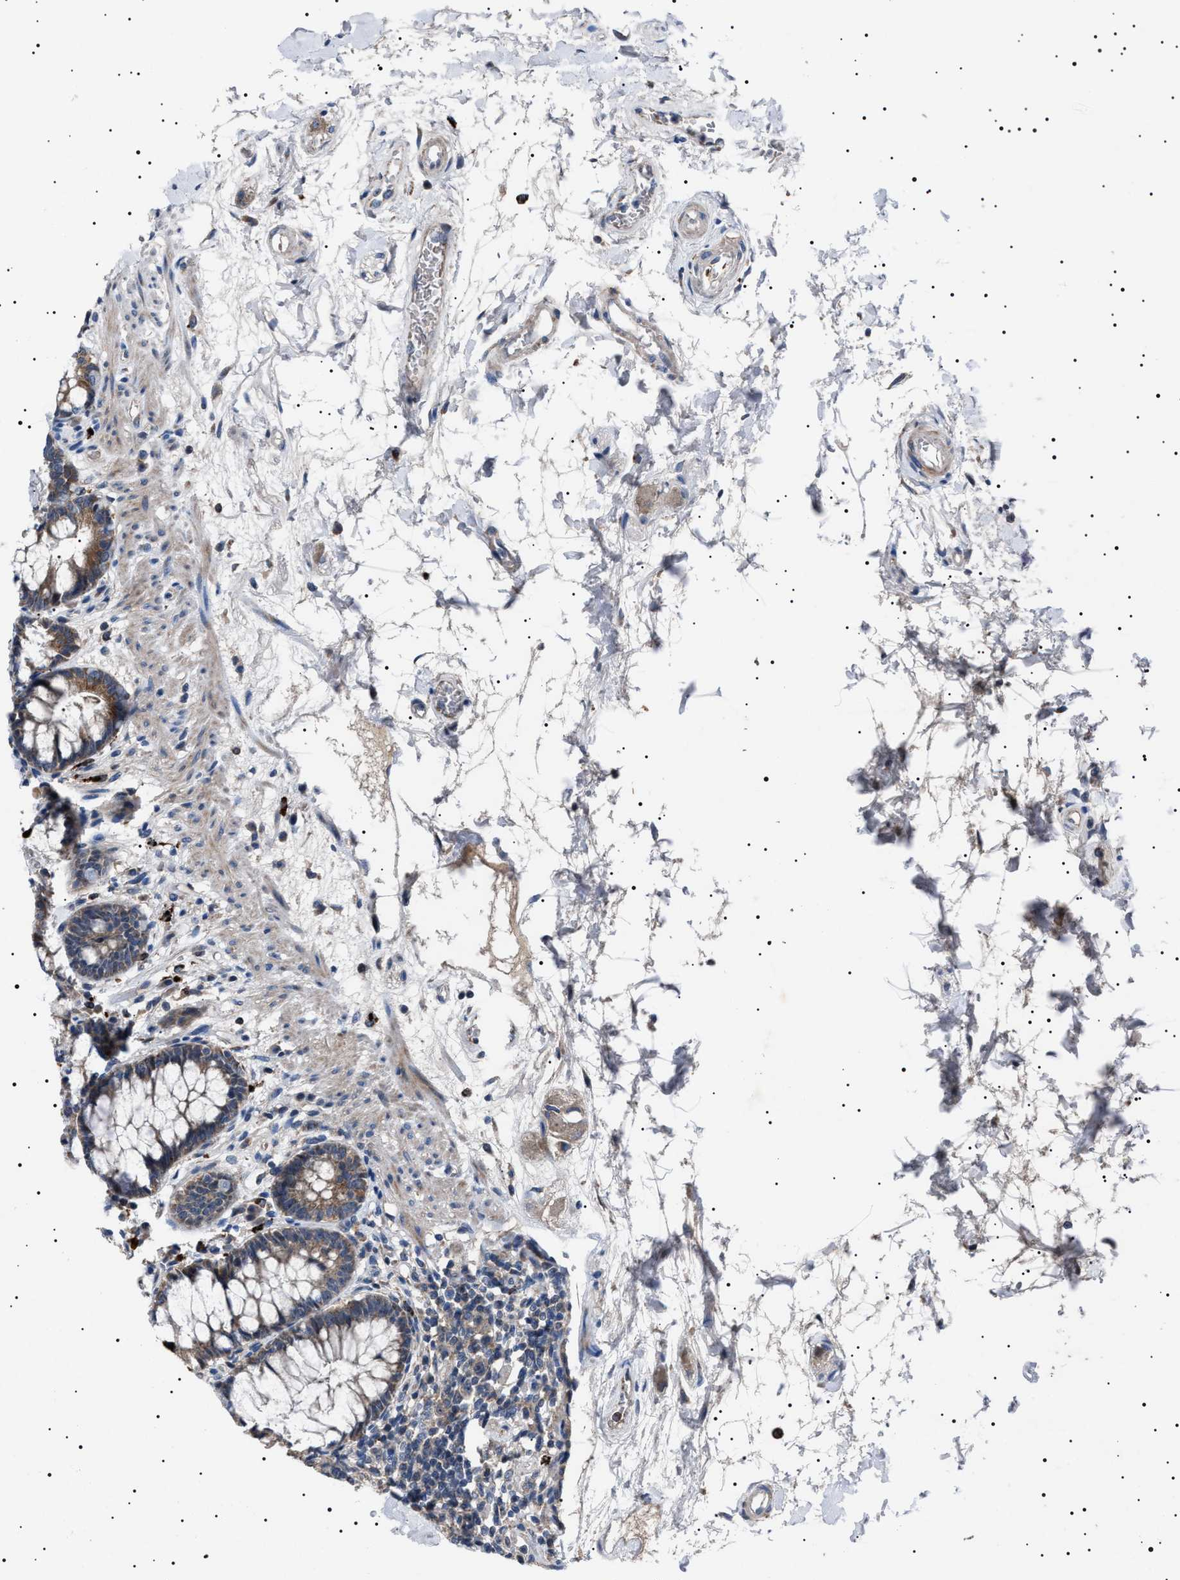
{"staining": {"intensity": "moderate", "quantity": ">75%", "location": "cytoplasmic/membranous"}, "tissue": "rectum", "cell_type": "Glandular cells", "image_type": "normal", "snomed": [{"axis": "morphology", "description": "Normal tissue, NOS"}, {"axis": "topography", "description": "Rectum"}], "caption": "A brown stain labels moderate cytoplasmic/membranous positivity of a protein in glandular cells of benign rectum.", "gene": "PTRH1", "patient": {"sex": "male", "age": 64}}